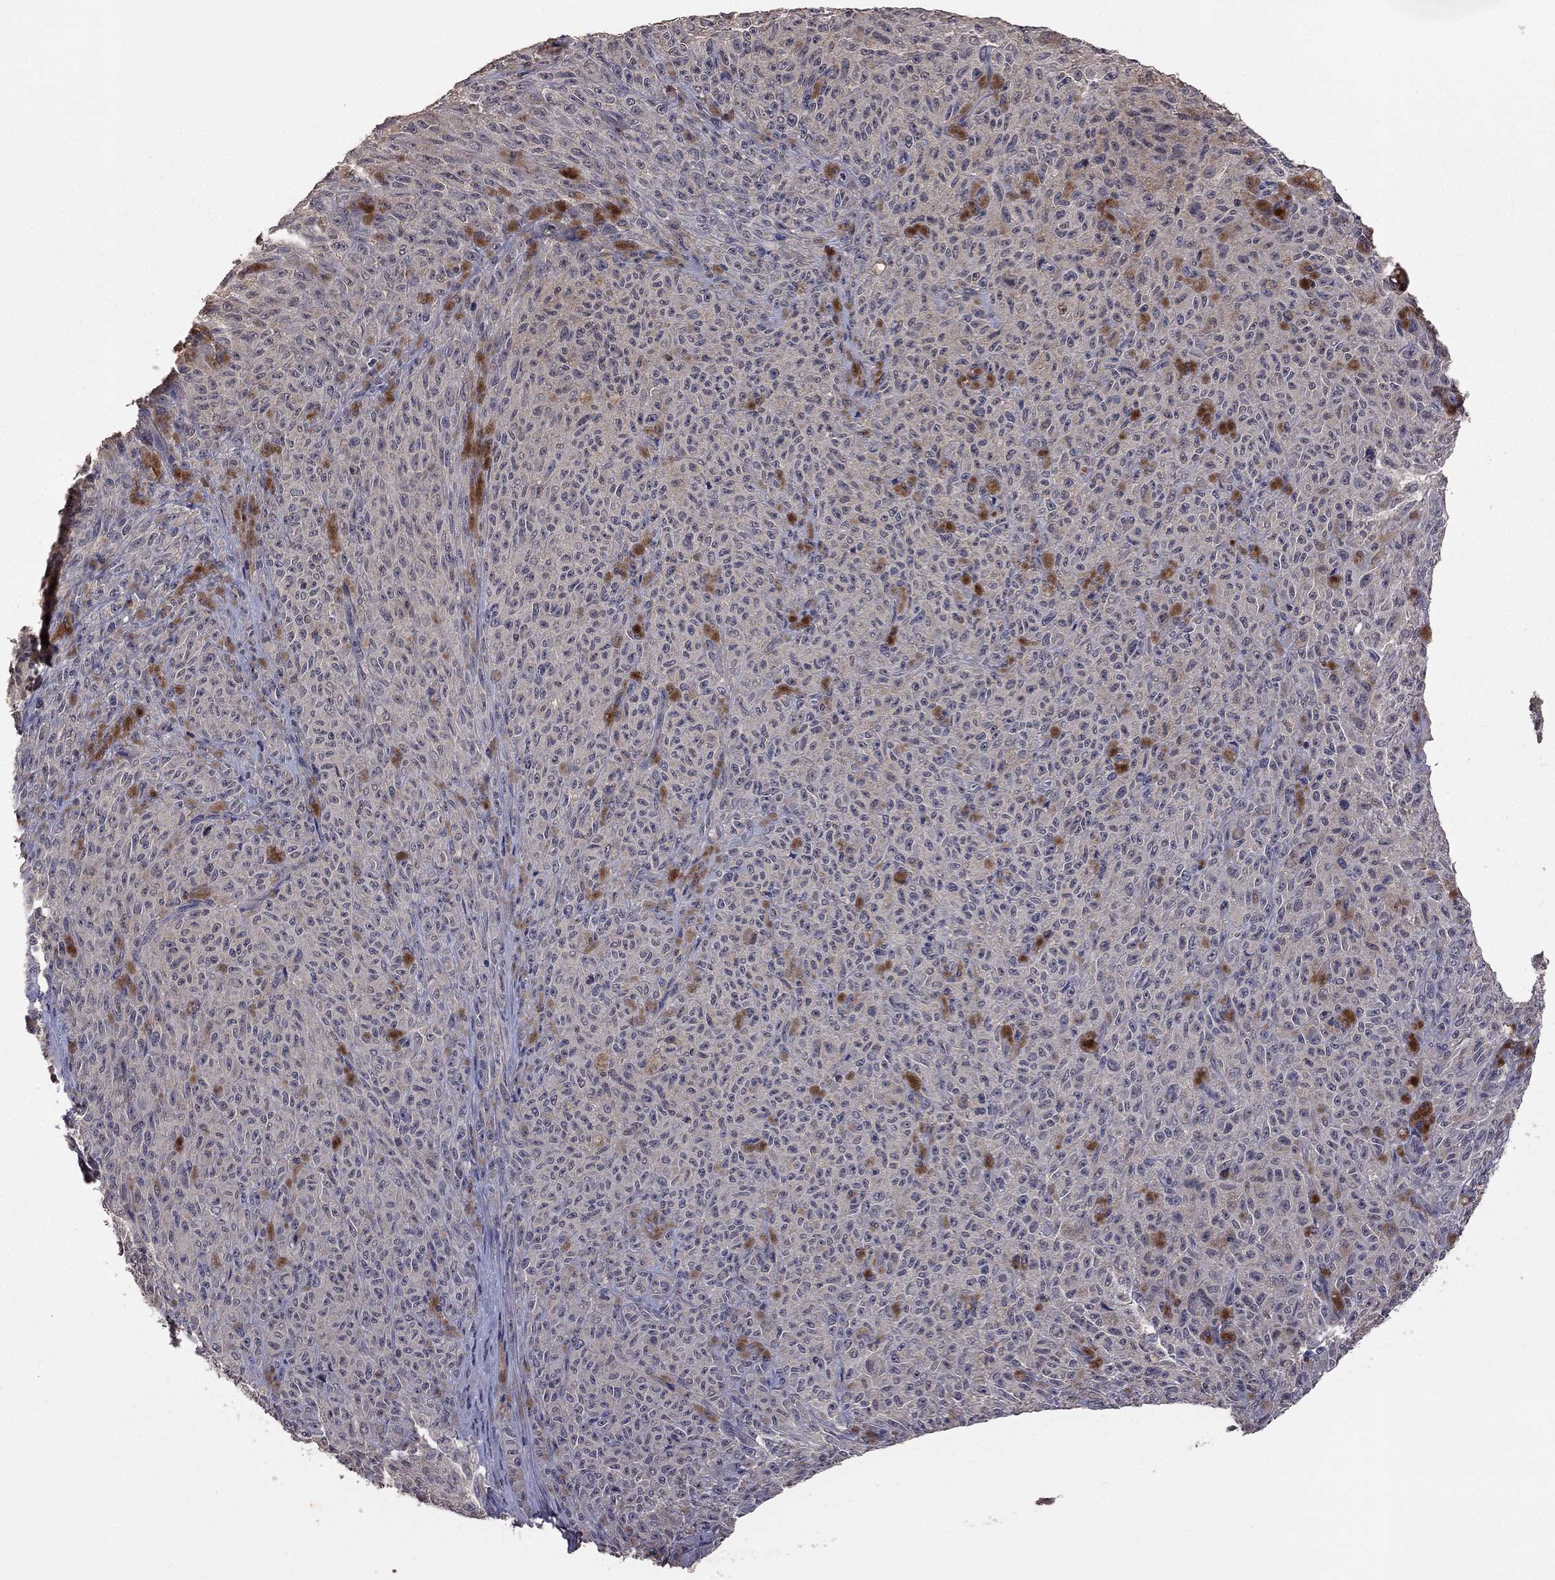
{"staining": {"intensity": "negative", "quantity": "none", "location": "none"}, "tissue": "melanoma", "cell_type": "Tumor cells", "image_type": "cancer", "snomed": [{"axis": "morphology", "description": "Malignant melanoma, NOS"}, {"axis": "topography", "description": "Skin"}], "caption": "The immunohistochemistry (IHC) histopathology image has no significant expression in tumor cells of malignant melanoma tissue.", "gene": "TSNARE1", "patient": {"sex": "female", "age": 82}}